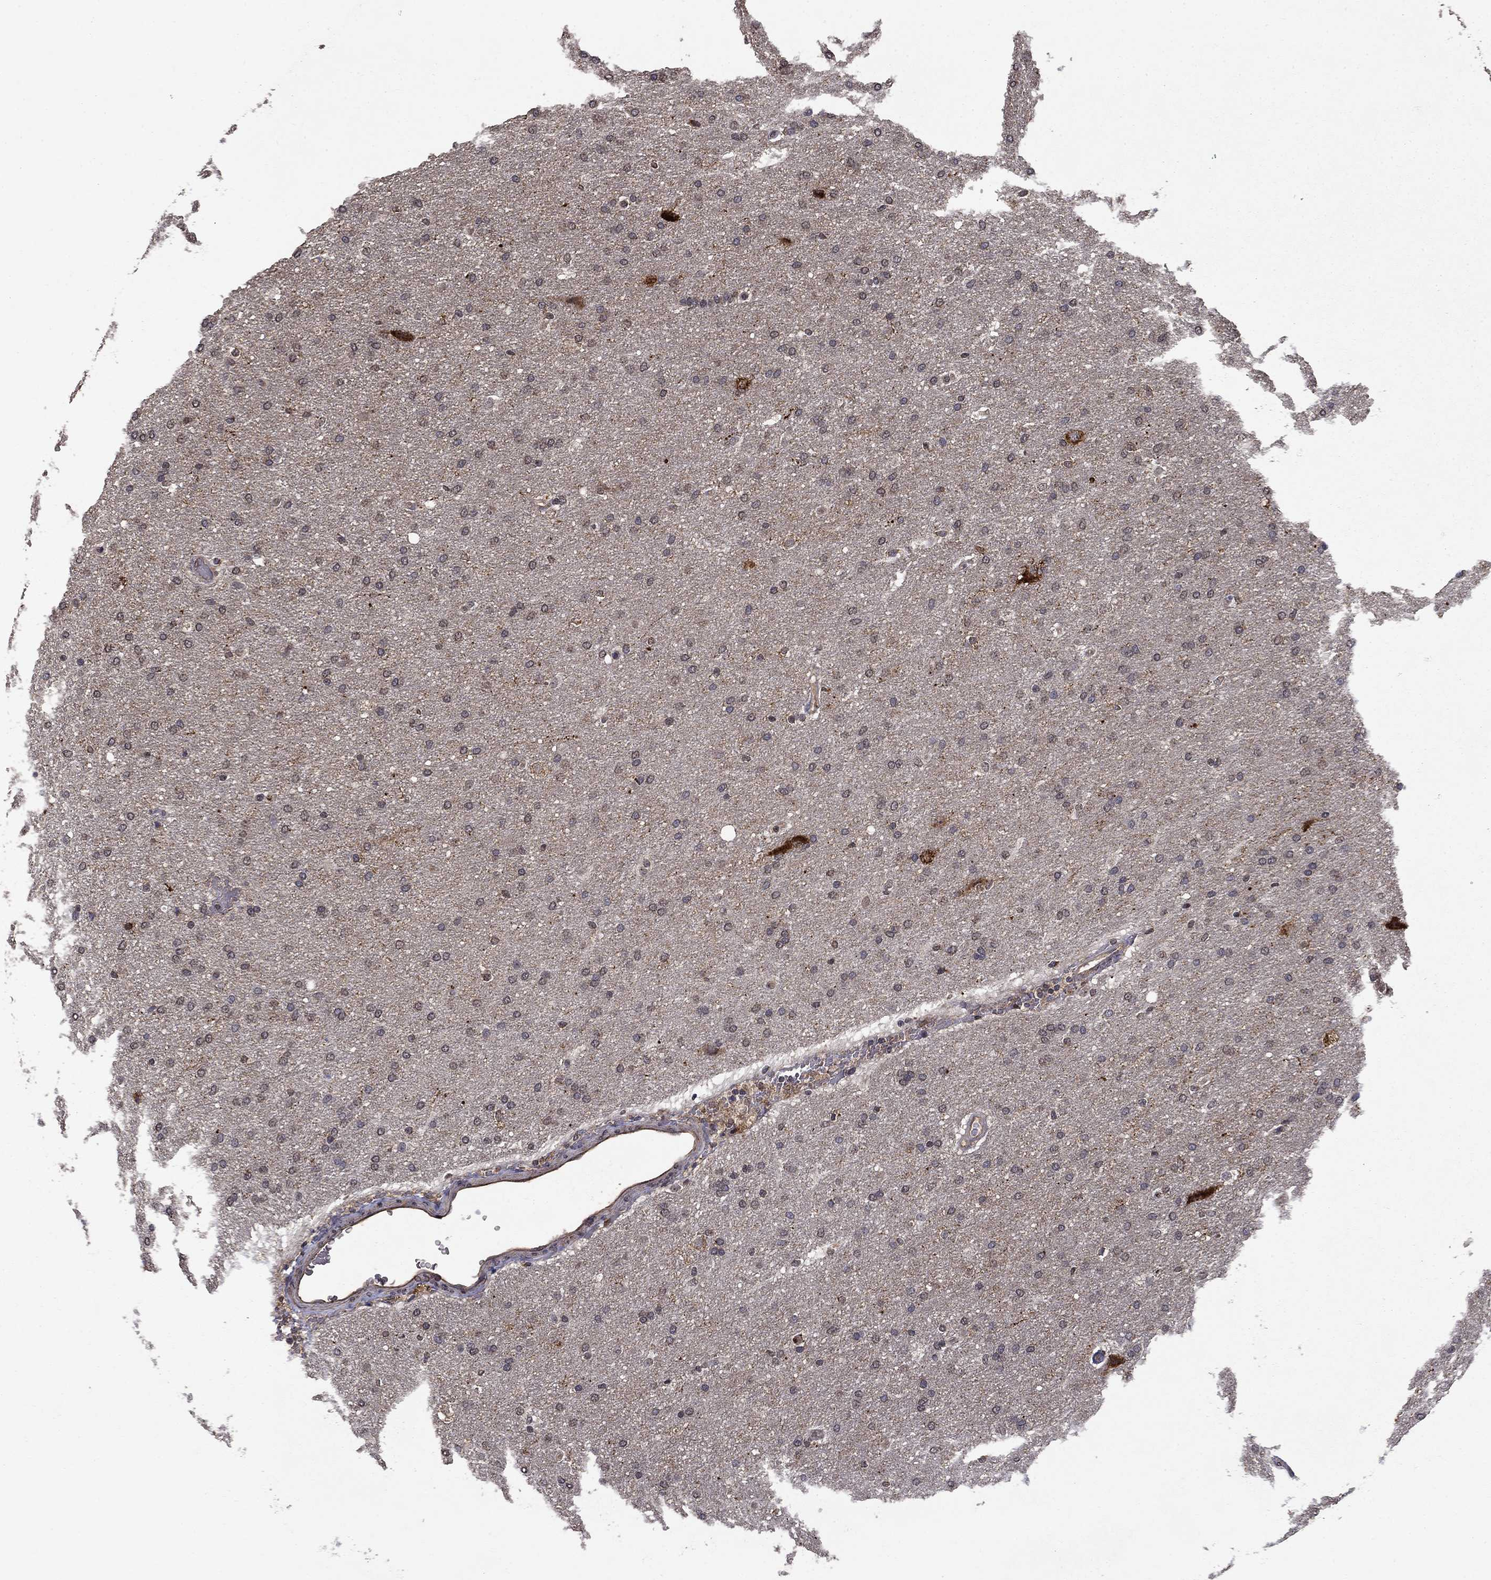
{"staining": {"intensity": "negative", "quantity": "none", "location": "none"}, "tissue": "glioma", "cell_type": "Tumor cells", "image_type": "cancer", "snomed": [{"axis": "morphology", "description": "Glioma, malignant, Low grade"}, {"axis": "topography", "description": "Brain"}], "caption": "The immunohistochemistry image has no significant positivity in tumor cells of malignant glioma (low-grade) tissue.", "gene": "SLC2A13", "patient": {"sex": "female", "age": 37}}